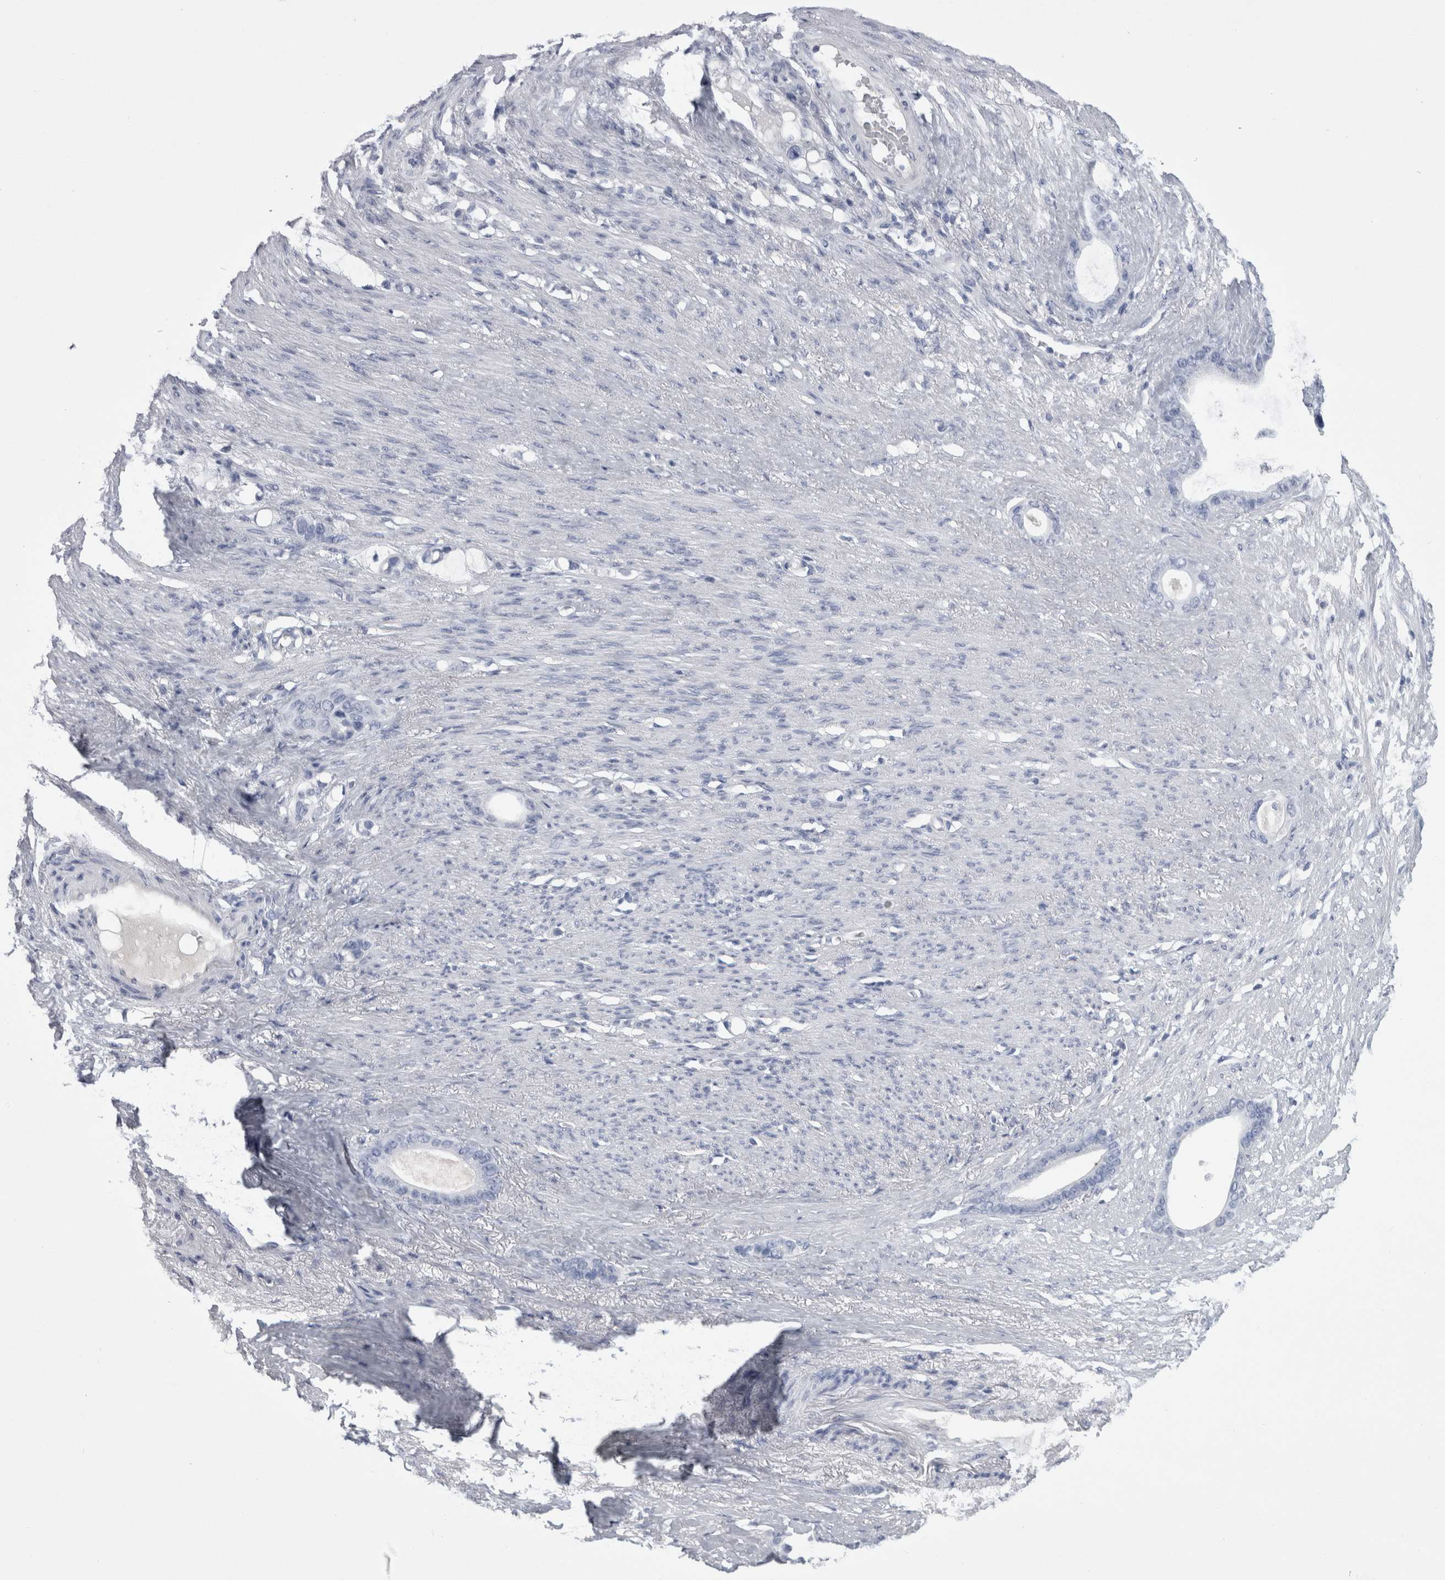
{"staining": {"intensity": "negative", "quantity": "none", "location": "none"}, "tissue": "stomach cancer", "cell_type": "Tumor cells", "image_type": "cancer", "snomed": [{"axis": "morphology", "description": "Adenocarcinoma, NOS"}, {"axis": "topography", "description": "Stomach"}], "caption": "High power microscopy image of an IHC image of stomach cancer, revealing no significant positivity in tumor cells.", "gene": "PAX5", "patient": {"sex": "female", "age": 75}}